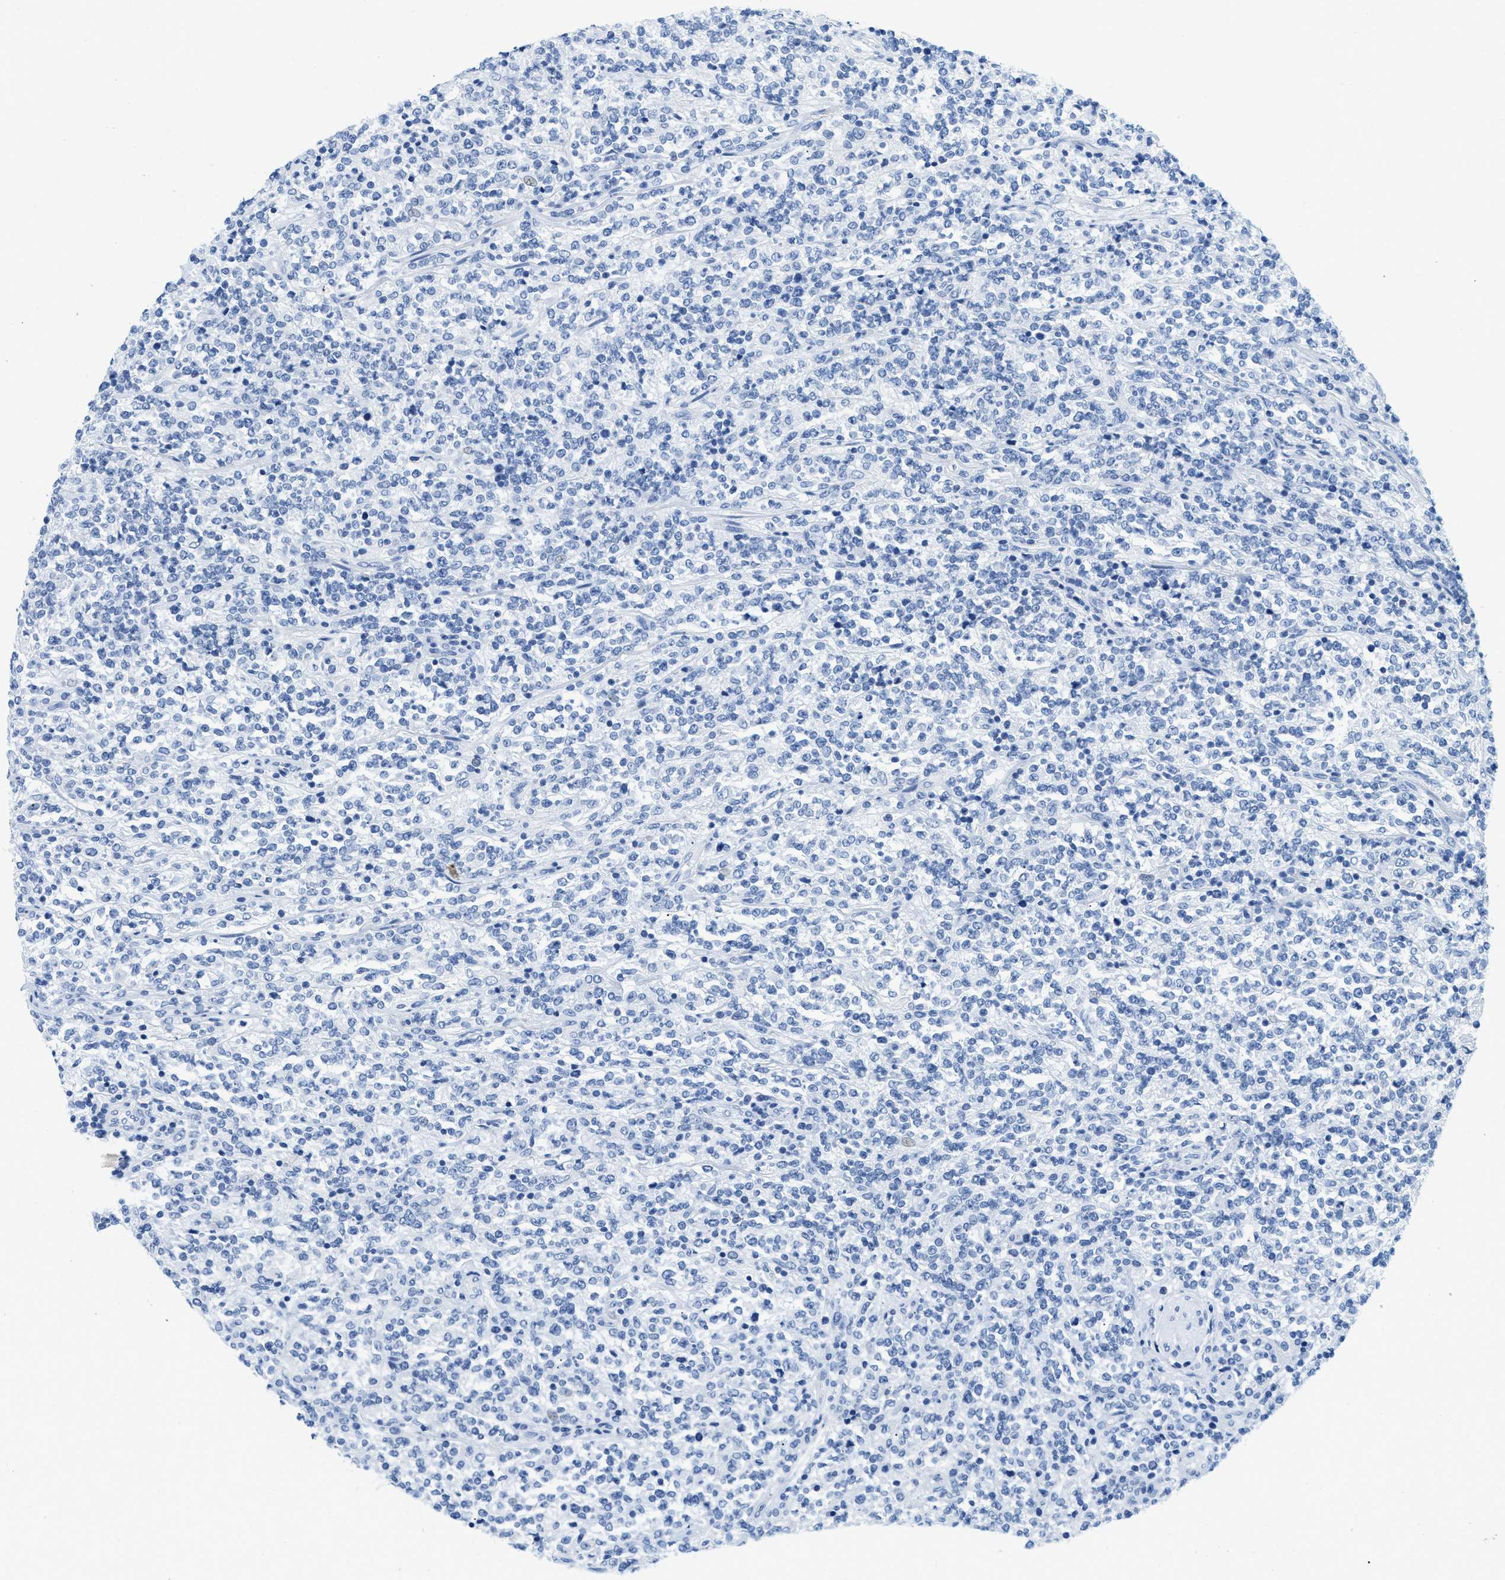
{"staining": {"intensity": "negative", "quantity": "none", "location": "none"}, "tissue": "lymphoma", "cell_type": "Tumor cells", "image_type": "cancer", "snomed": [{"axis": "morphology", "description": "Malignant lymphoma, non-Hodgkin's type, High grade"}, {"axis": "topography", "description": "Soft tissue"}], "caption": "Photomicrograph shows no significant protein positivity in tumor cells of high-grade malignant lymphoma, non-Hodgkin's type.", "gene": "GSN", "patient": {"sex": "male", "age": 18}}